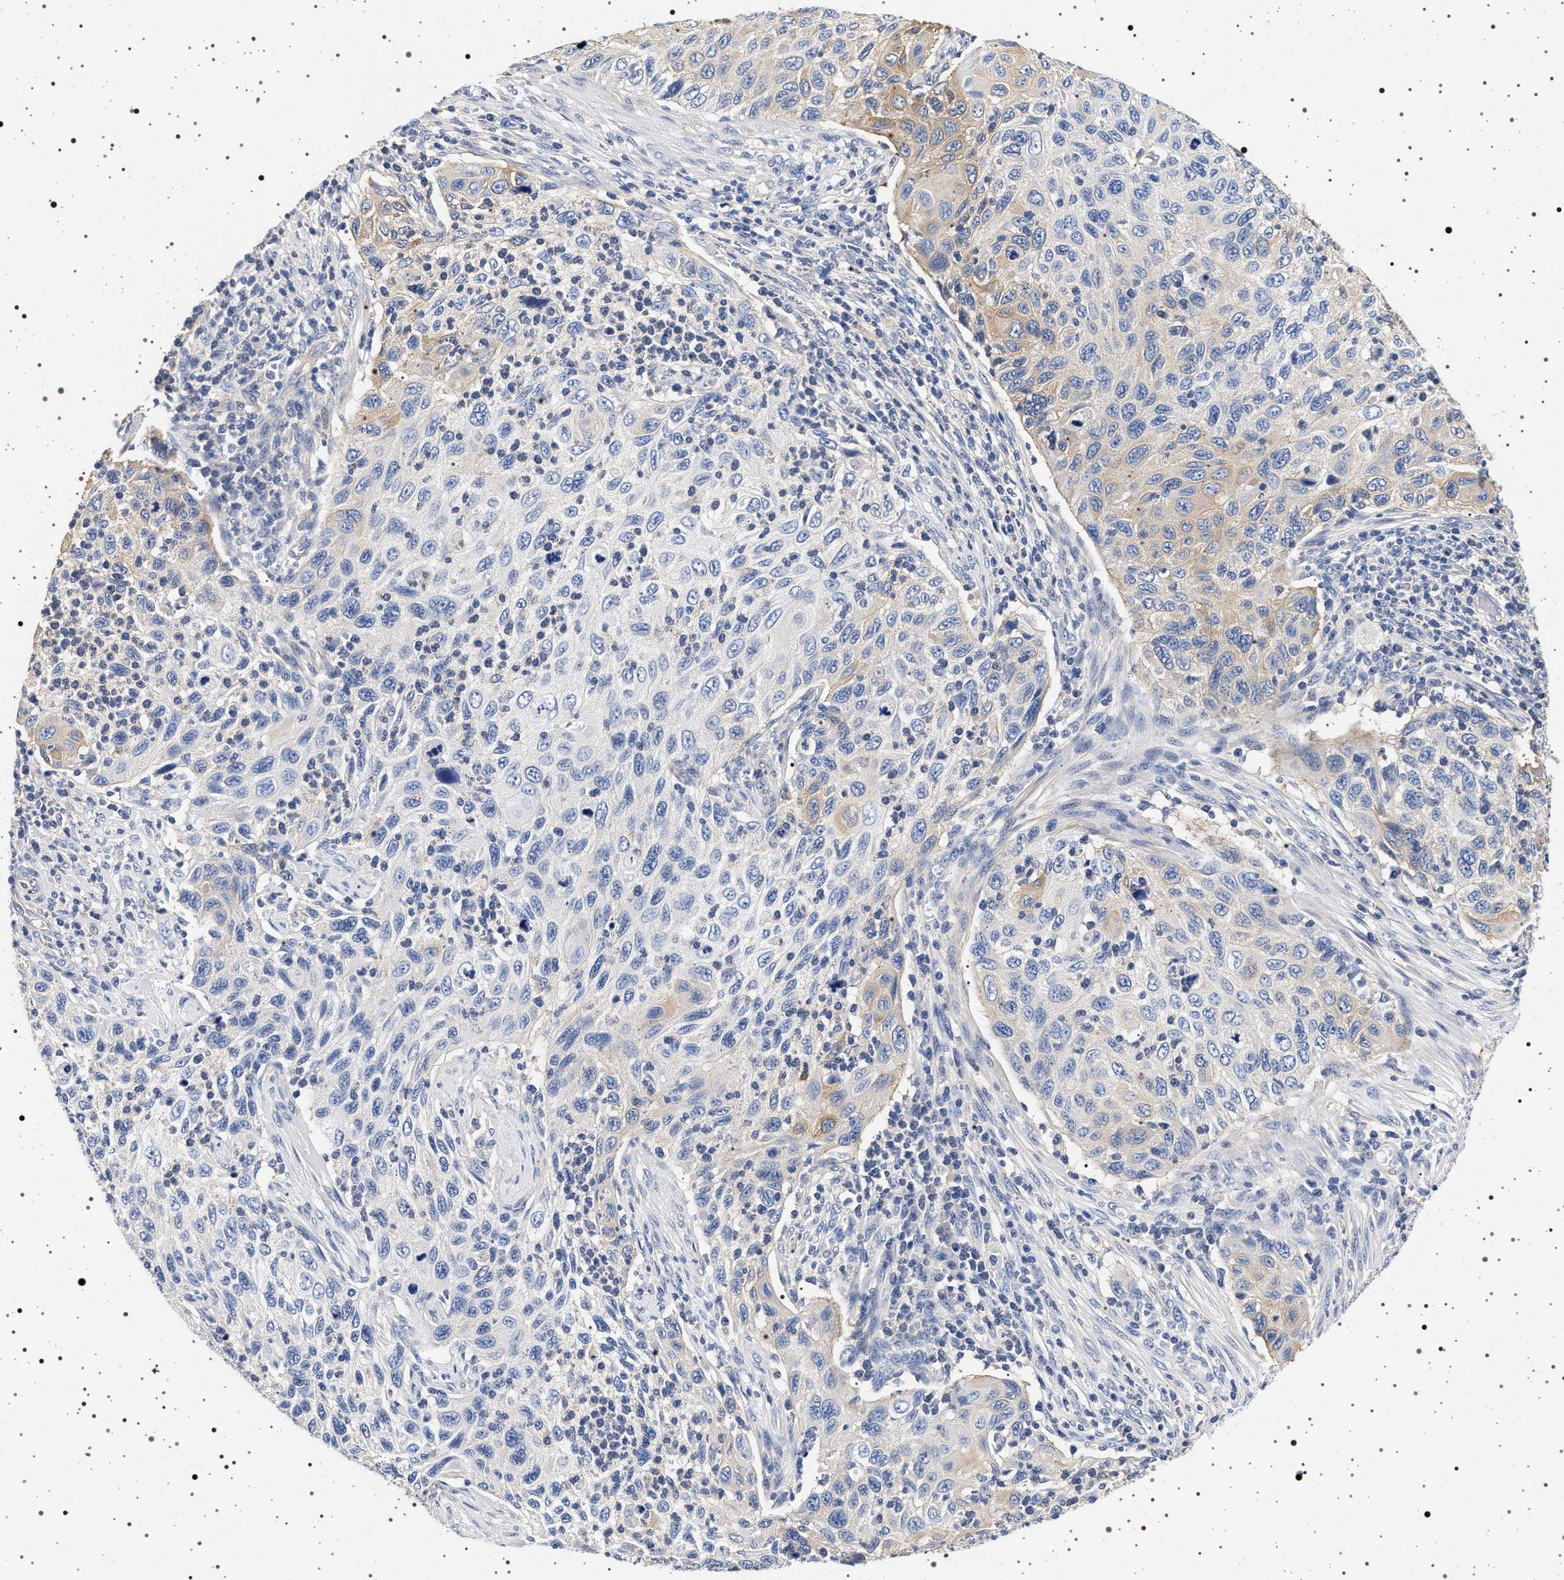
{"staining": {"intensity": "weak", "quantity": "<25%", "location": "cytoplasmic/membranous"}, "tissue": "cervical cancer", "cell_type": "Tumor cells", "image_type": "cancer", "snomed": [{"axis": "morphology", "description": "Squamous cell carcinoma, NOS"}, {"axis": "topography", "description": "Cervix"}], "caption": "Tumor cells show no significant protein expression in cervical cancer.", "gene": "HSD17B1", "patient": {"sex": "female", "age": 70}}